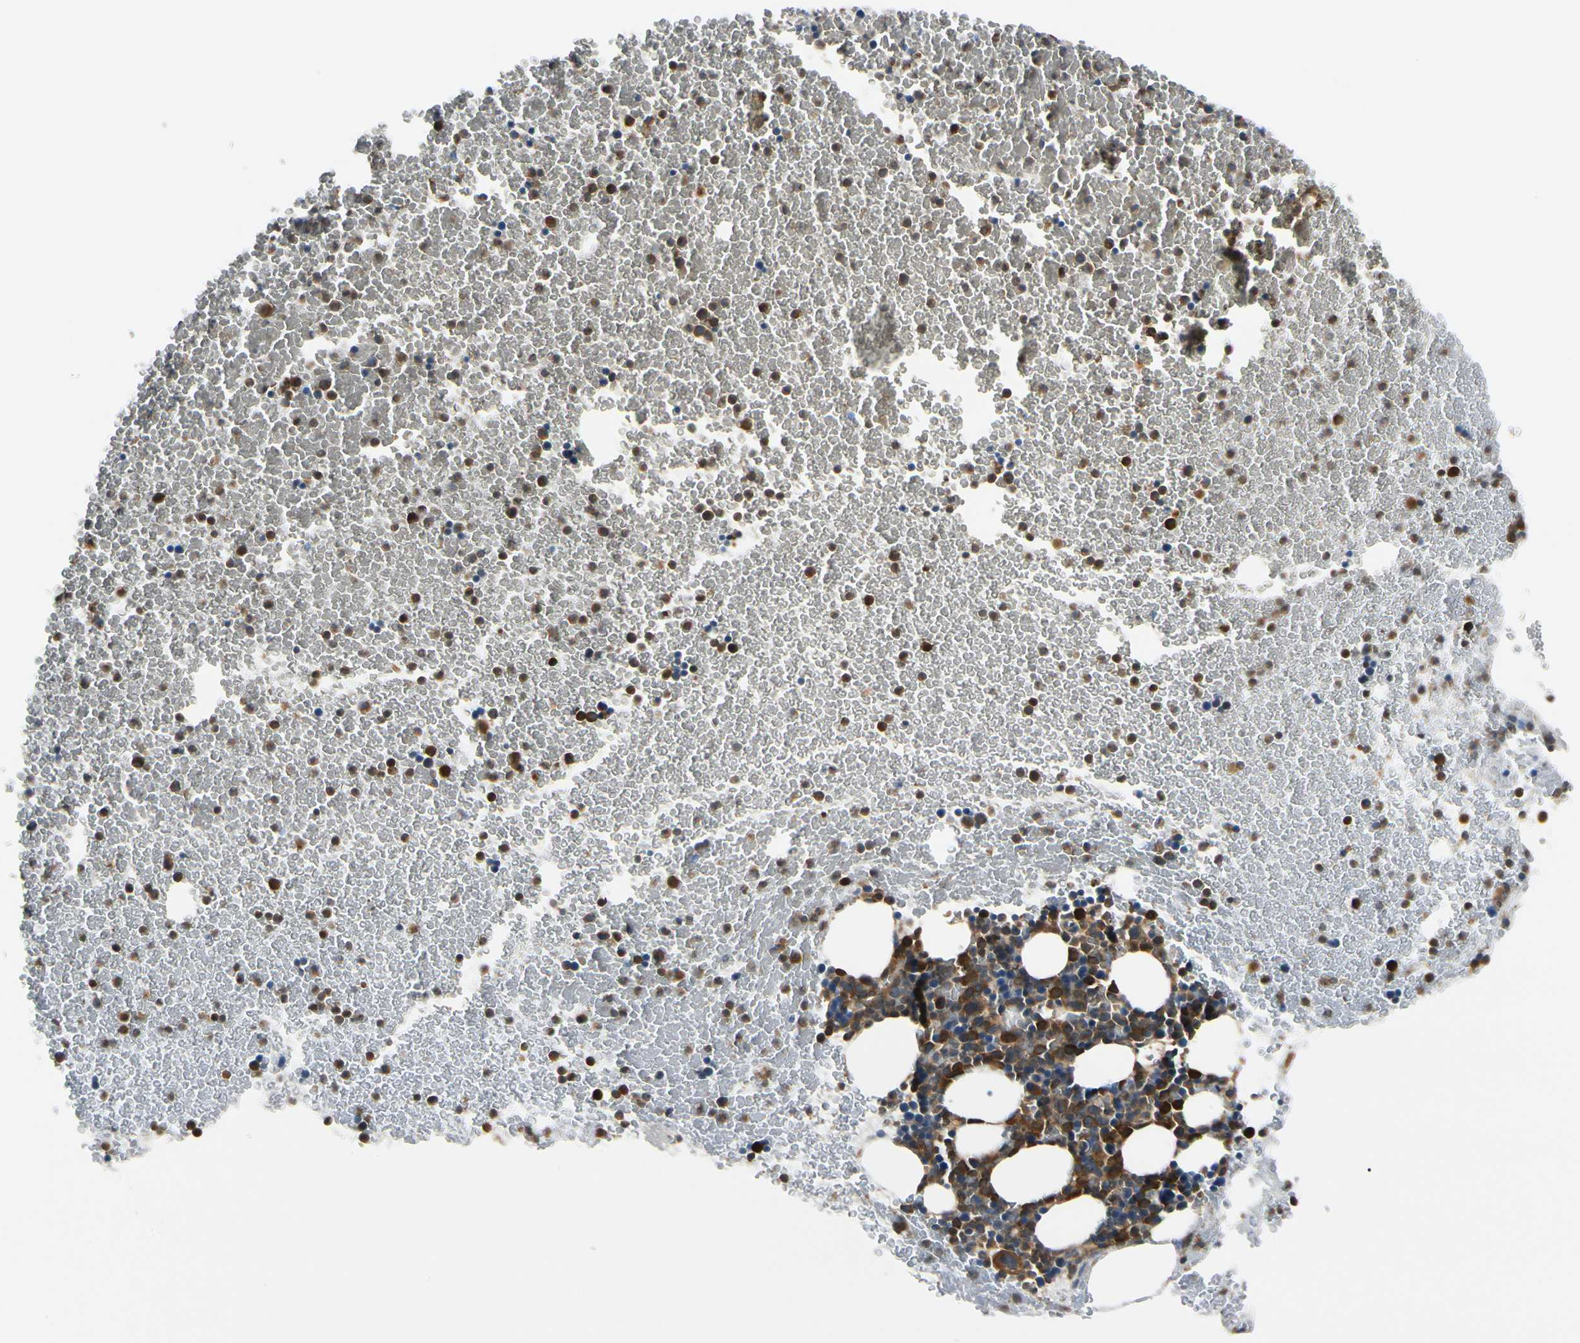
{"staining": {"intensity": "strong", "quantity": "25%-75%", "location": "cytoplasmic/membranous,nuclear"}, "tissue": "bone marrow", "cell_type": "Hematopoietic cells", "image_type": "normal", "snomed": [{"axis": "morphology", "description": "Normal tissue, NOS"}, {"axis": "topography", "description": "Bone marrow"}], "caption": "Strong cytoplasmic/membranous,nuclear expression is identified in approximately 25%-75% of hematopoietic cells in normal bone marrow.", "gene": "NME1", "patient": {"sex": "female", "age": 53}}